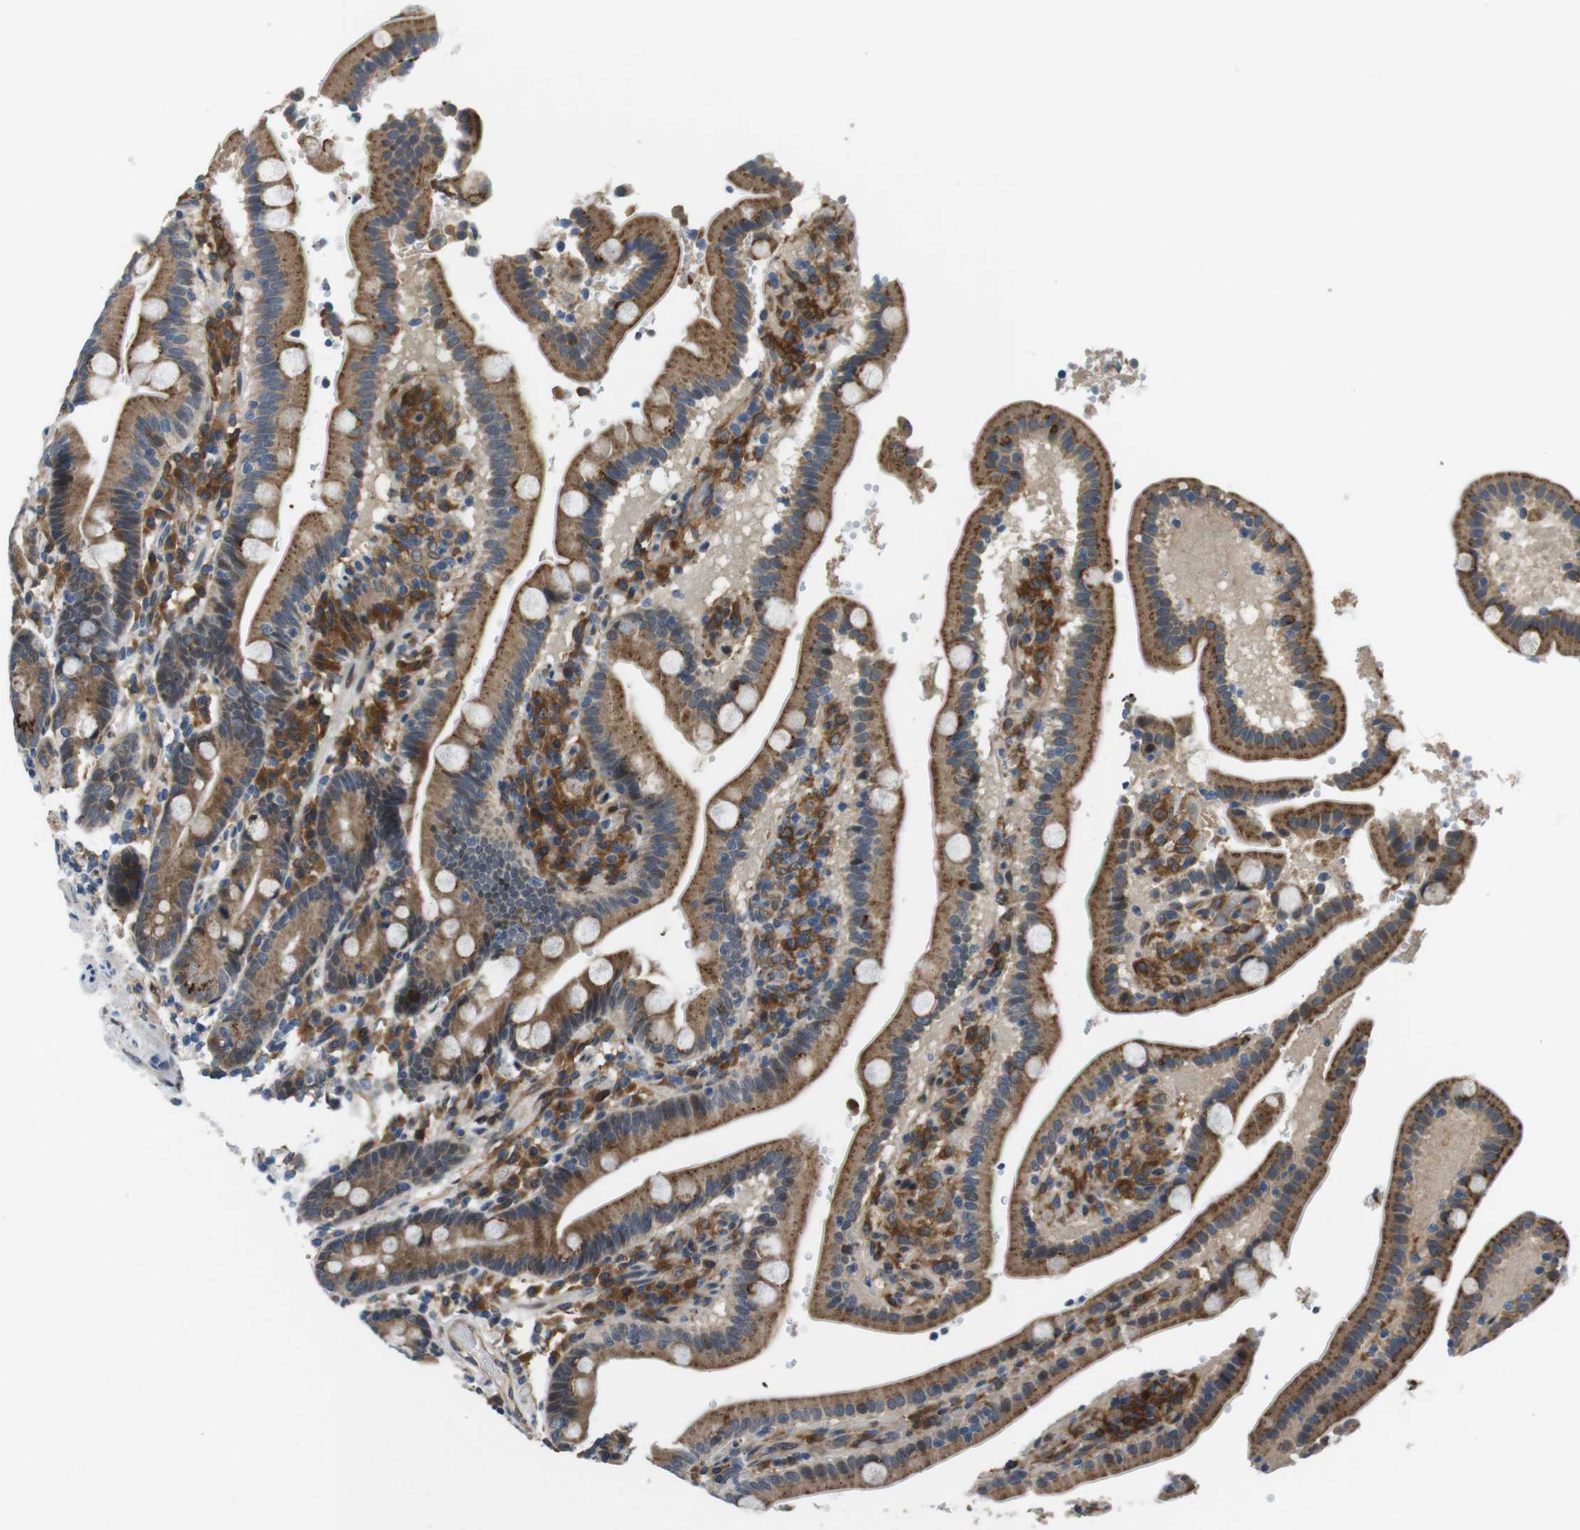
{"staining": {"intensity": "moderate", "quantity": ">75%", "location": "cytoplasmic/membranous"}, "tissue": "duodenum", "cell_type": "Glandular cells", "image_type": "normal", "snomed": [{"axis": "morphology", "description": "Normal tissue, NOS"}, {"axis": "topography", "description": "Small intestine, NOS"}], "caption": "Immunohistochemistry image of unremarkable duodenum: duodenum stained using immunohistochemistry exhibits medium levels of moderate protein expression localized specifically in the cytoplasmic/membranous of glandular cells, appearing as a cytoplasmic/membranous brown color.", "gene": "PALD1", "patient": {"sex": "female", "age": 71}}